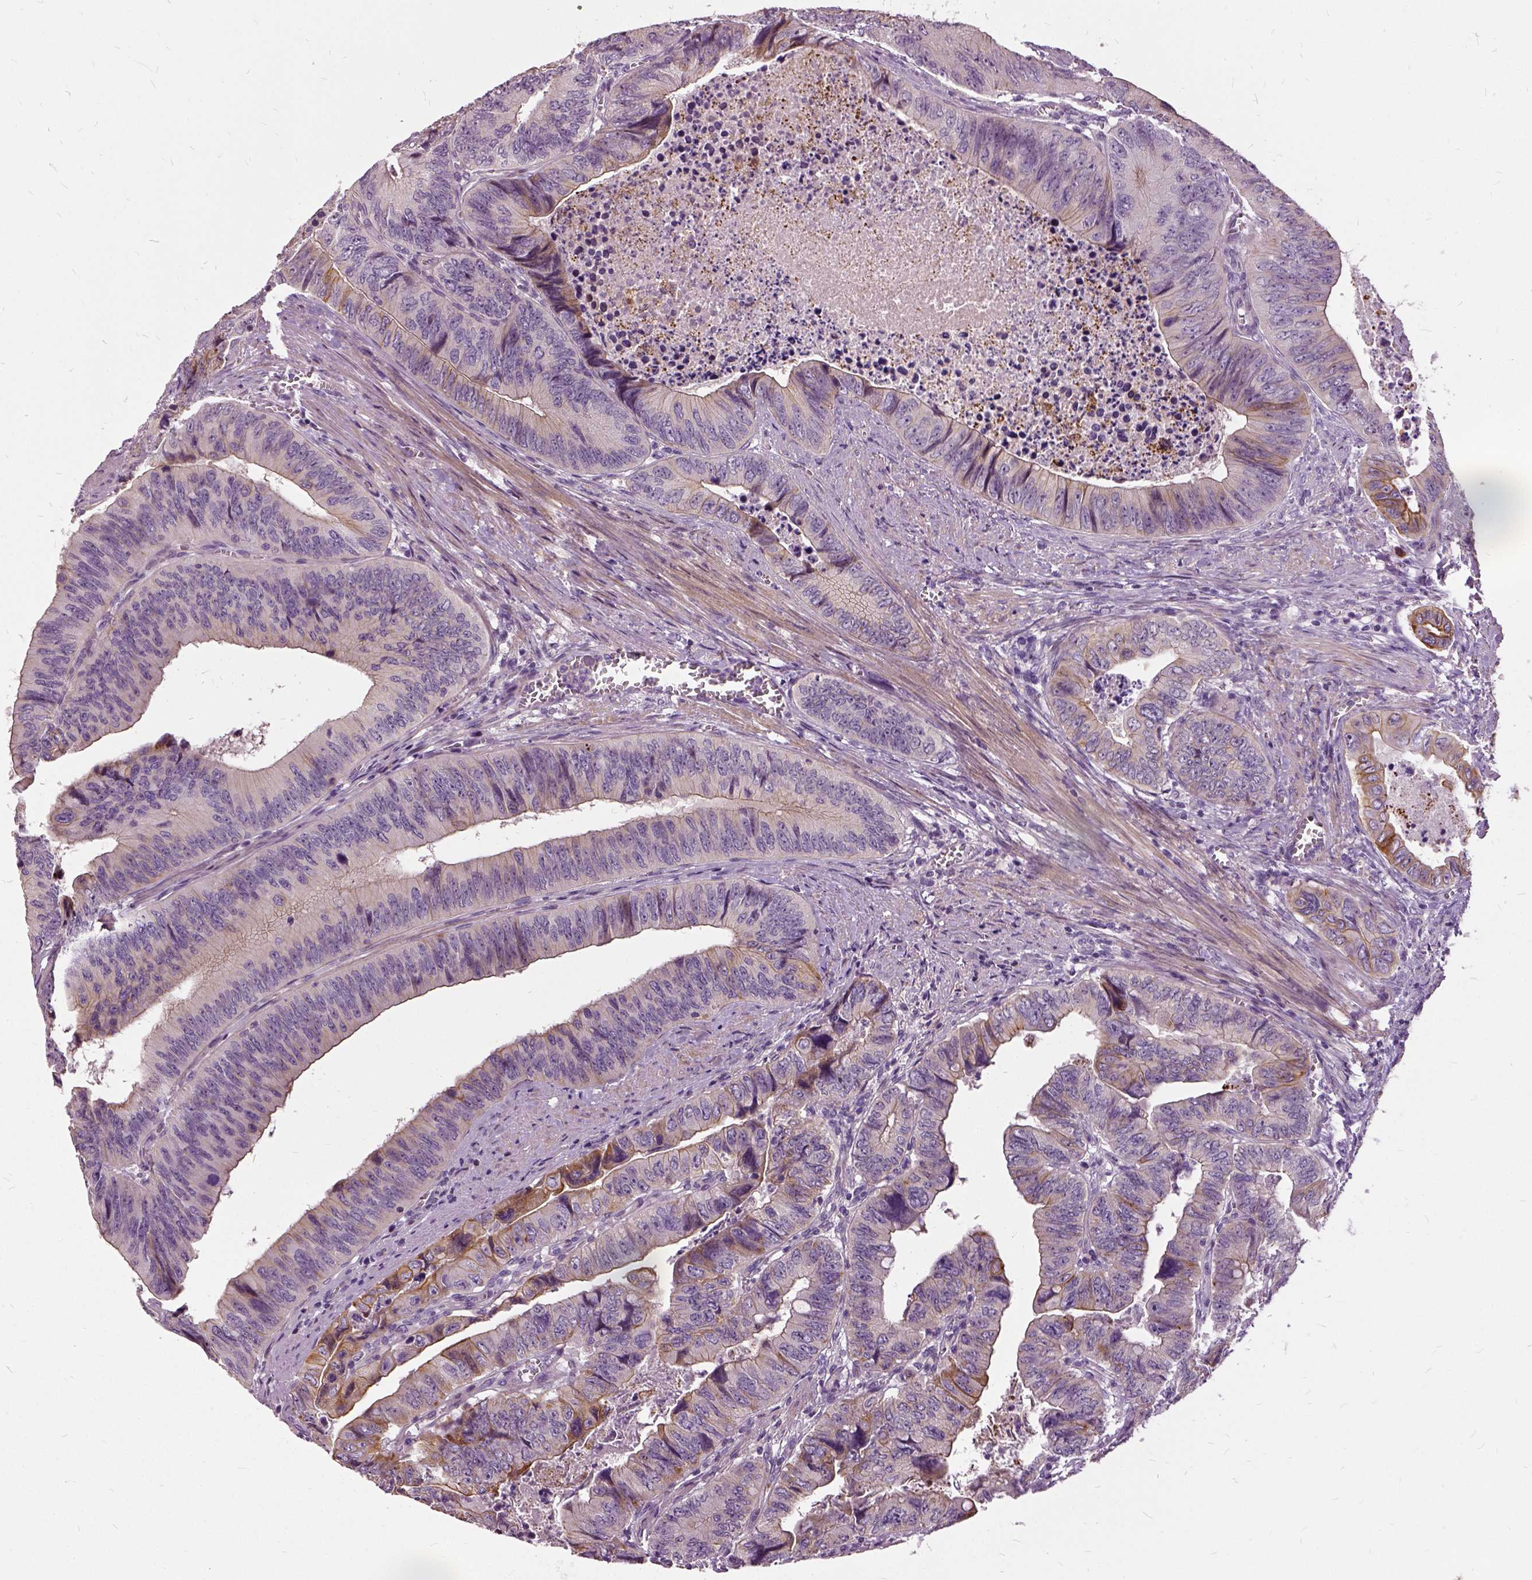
{"staining": {"intensity": "moderate", "quantity": "<25%", "location": "cytoplasmic/membranous"}, "tissue": "colorectal cancer", "cell_type": "Tumor cells", "image_type": "cancer", "snomed": [{"axis": "morphology", "description": "Adenocarcinoma, NOS"}, {"axis": "topography", "description": "Colon"}], "caption": "Tumor cells exhibit moderate cytoplasmic/membranous expression in about <25% of cells in adenocarcinoma (colorectal).", "gene": "ILRUN", "patient": {"sex": "female", "age": 84}}